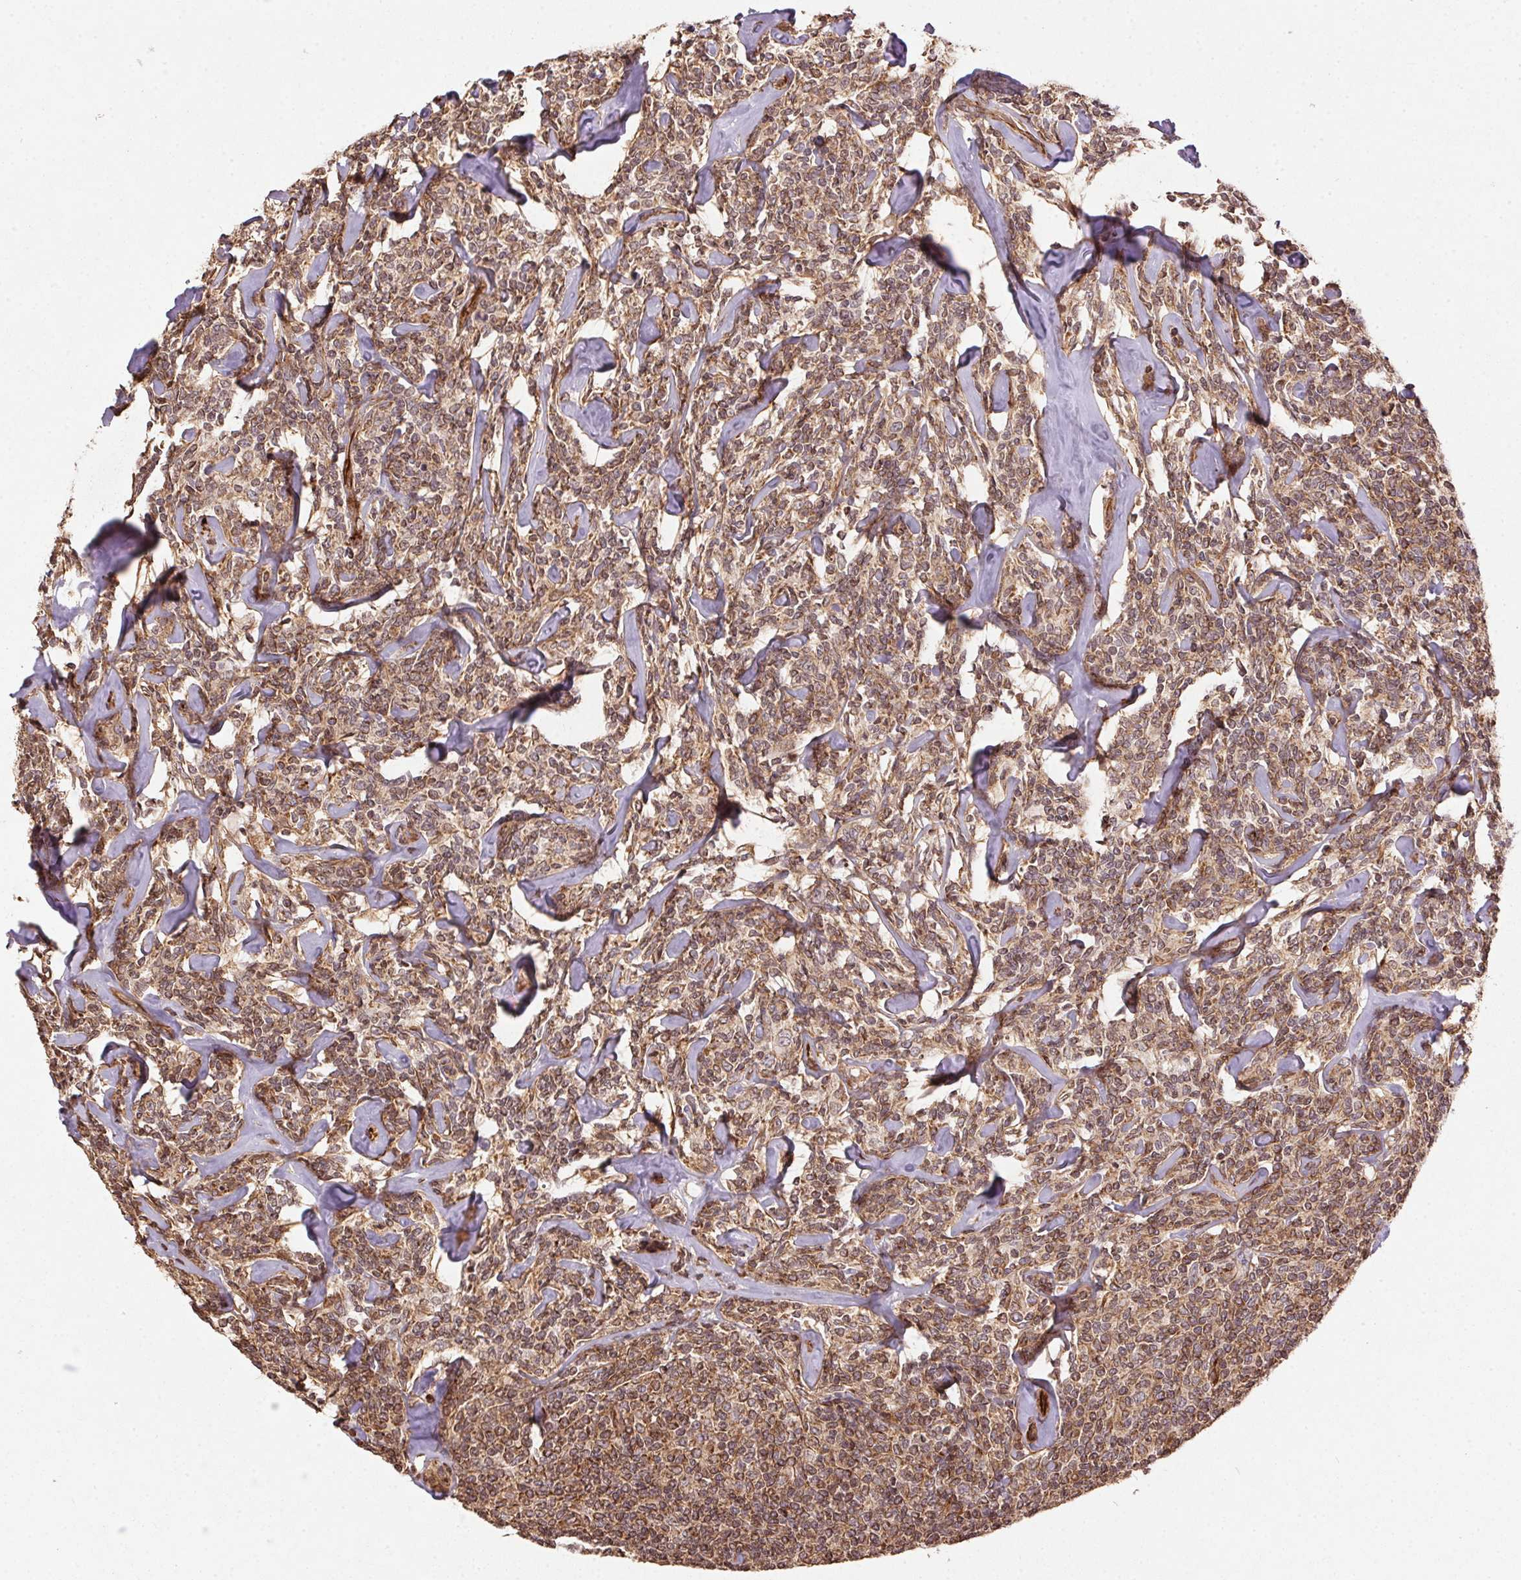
{"staining": {"intensity": "moderate", "quantity": ">75%", "location": "cytoplasmic/membranous"}, "tissue": "lymphoma", "cell_type": "Tumor cells", "image_type": "cancer", "snomed": [{"axis": "morphology", "description": "Malignant lymphoma, non-Hodgkin's type, Low grade"}, {"axis": "topography", "description": "Lymph node"}], "caption": "A photomicrograph showing moderate cytoplasmic/membranous expression in about >75% of tumor cells in malignant lymphoma, non-Hodgkin's type (low-grade), as visualized by brown immunohistochemical staining.", "gene": "SPRED2", "patient": {"sex": "female", "age": 56}}